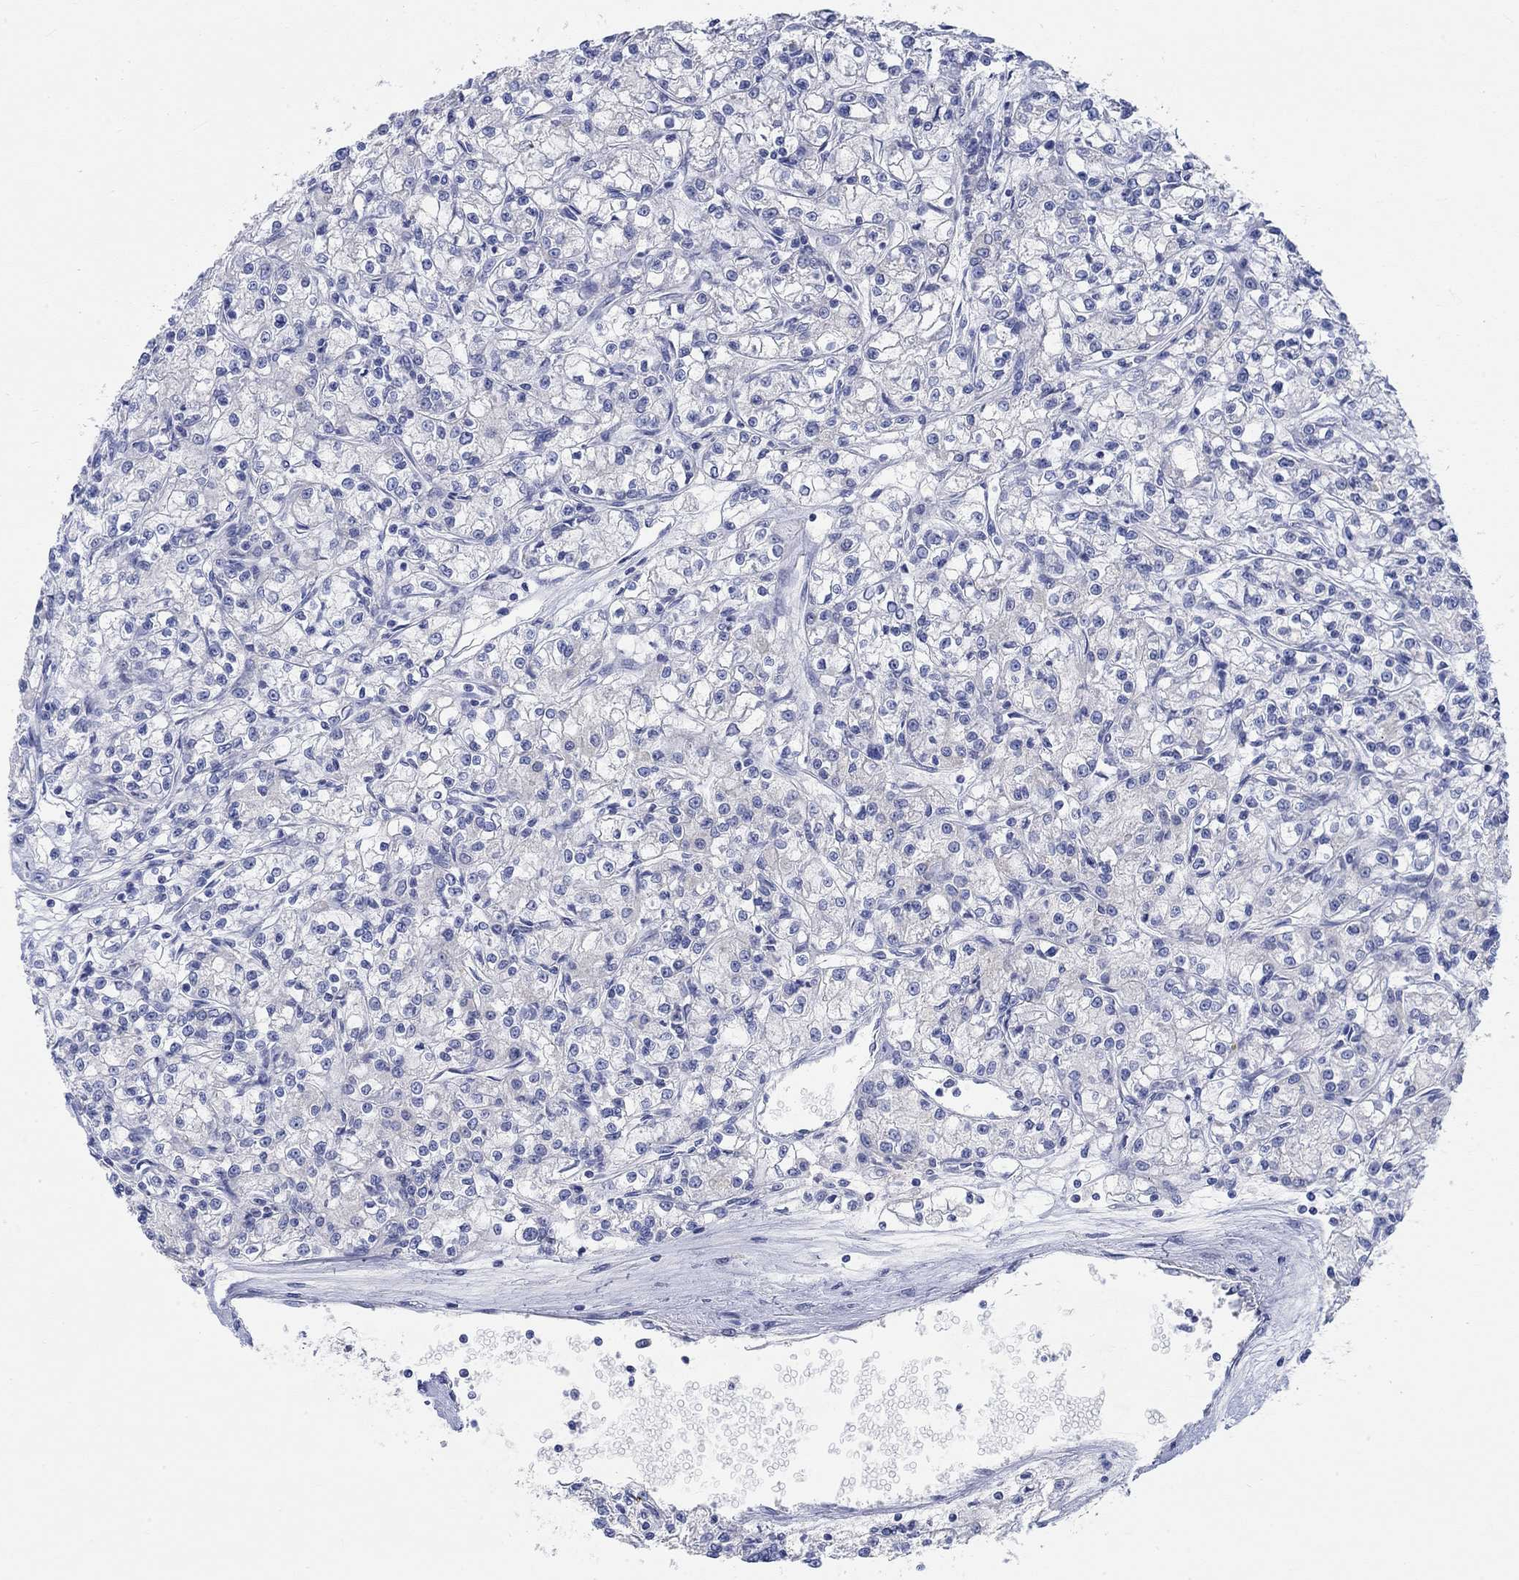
{"staining": {"intensity": "negative", "quantity": "none", "location": "none"}, "tissue": "renal cancer", "cell_type": "Tumor cells", "image_type": "cancer", "snomed": [{"axis": "morphology", "description": "Adenocarcinoma, NOS"}, {"axis": "topography", "description": "Kidney"}], "caption": "IHC histopathology image of renal cancer (adenocarcinoma) stained for a protein (brown), which exhibits no expression in tumor cells.", "gene": "NAV3", "patient": {"sex": "female", "age": 59}}